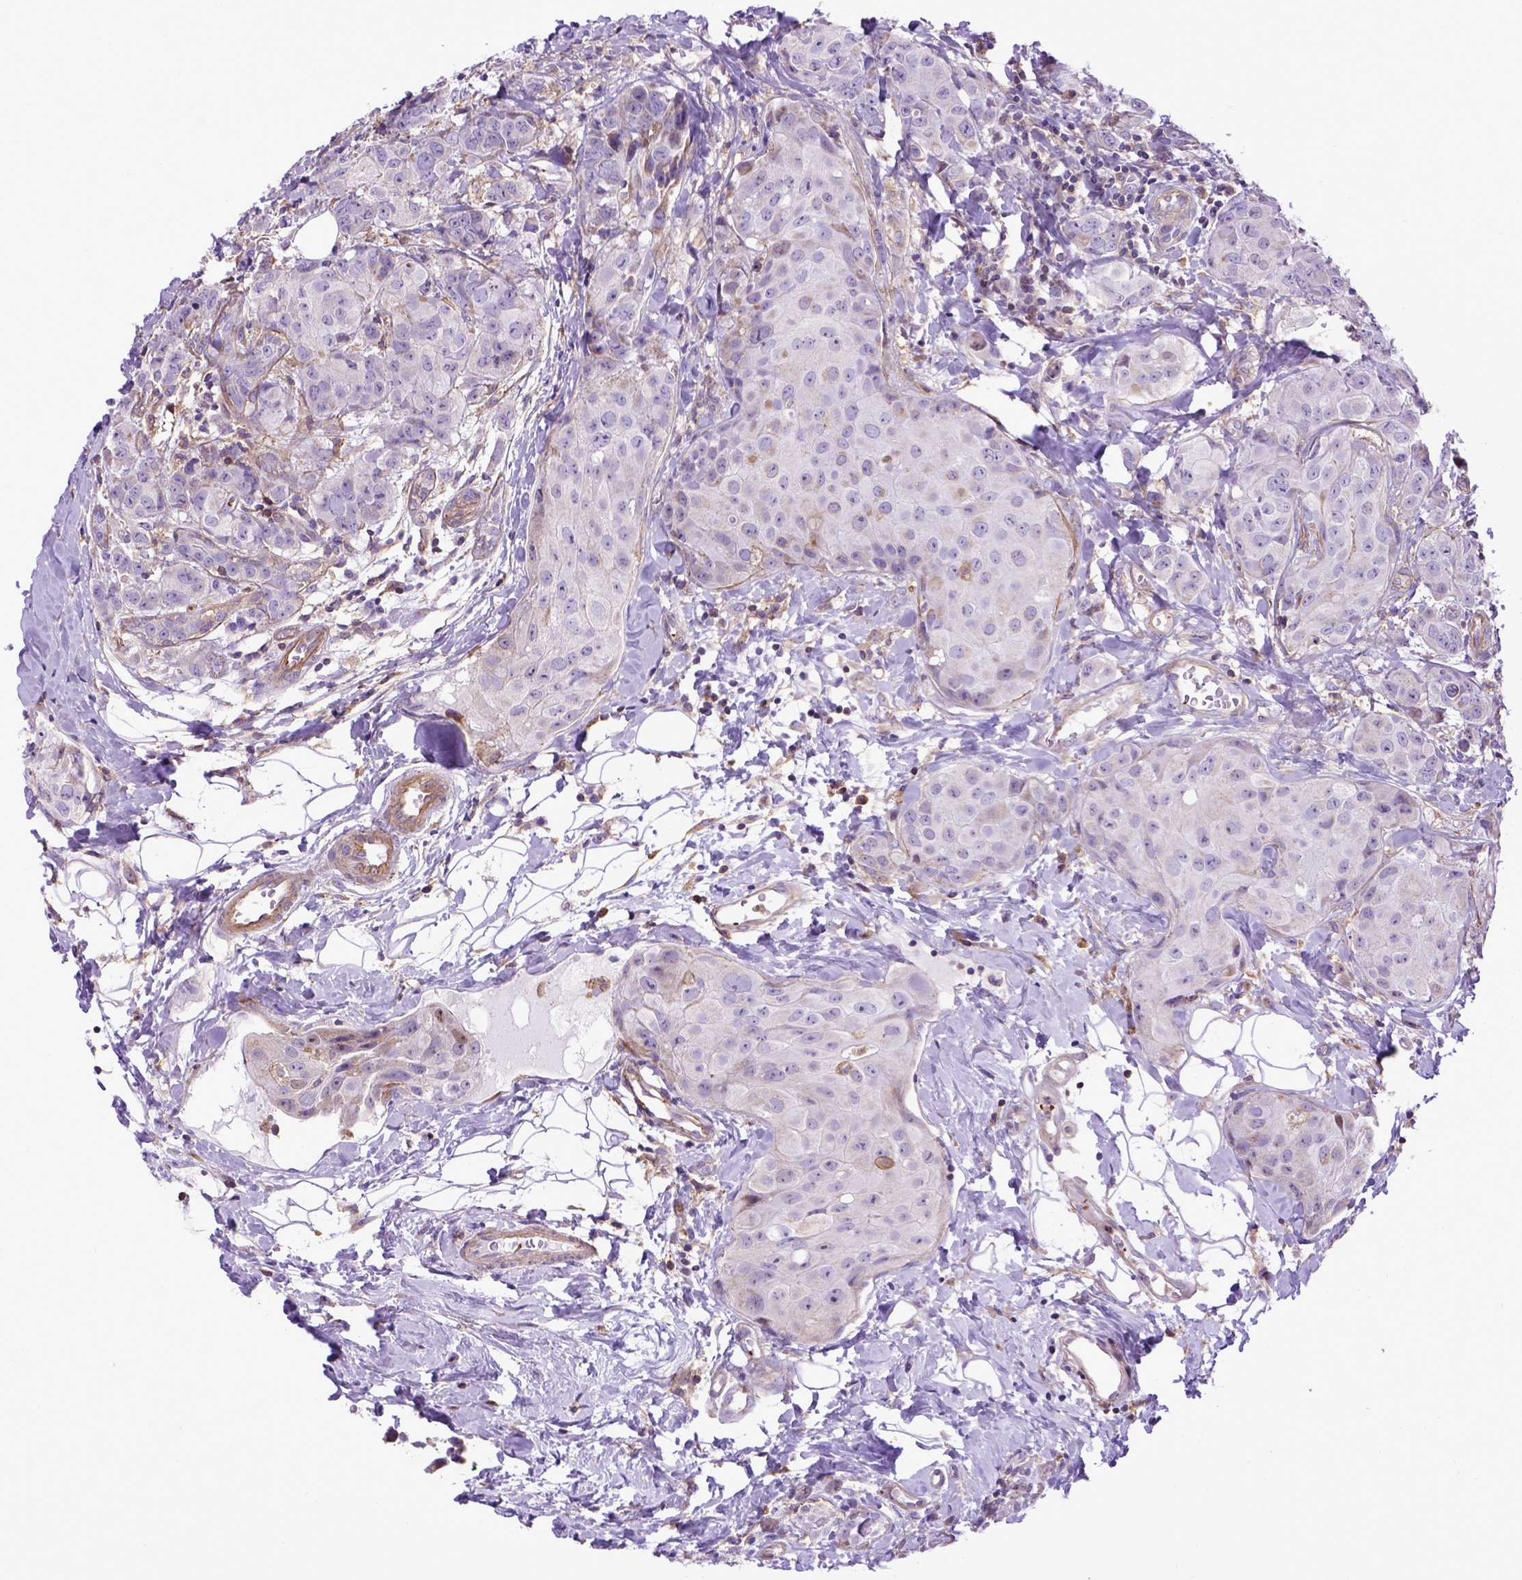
{"staining": {"intensity": "negative", "quantity": "none", "location": "none"}, "tissue": "breast cancer", "cell_type": "Tumor cells", "image_type": "cancer", "snomed": [{"axis": "morphology", "description": "Duct carcinoma"}, {"axis": "topography", "description": "Breast"}], "caption": "Immunohistochemistry (IHC) of human breast cancer (invasive ductal carcinoma) shows no positivity in tumor cells. Nuclei are stained in blue.", "gene": "ASAH2", "patient": {"sex": "female", "age": 43}}